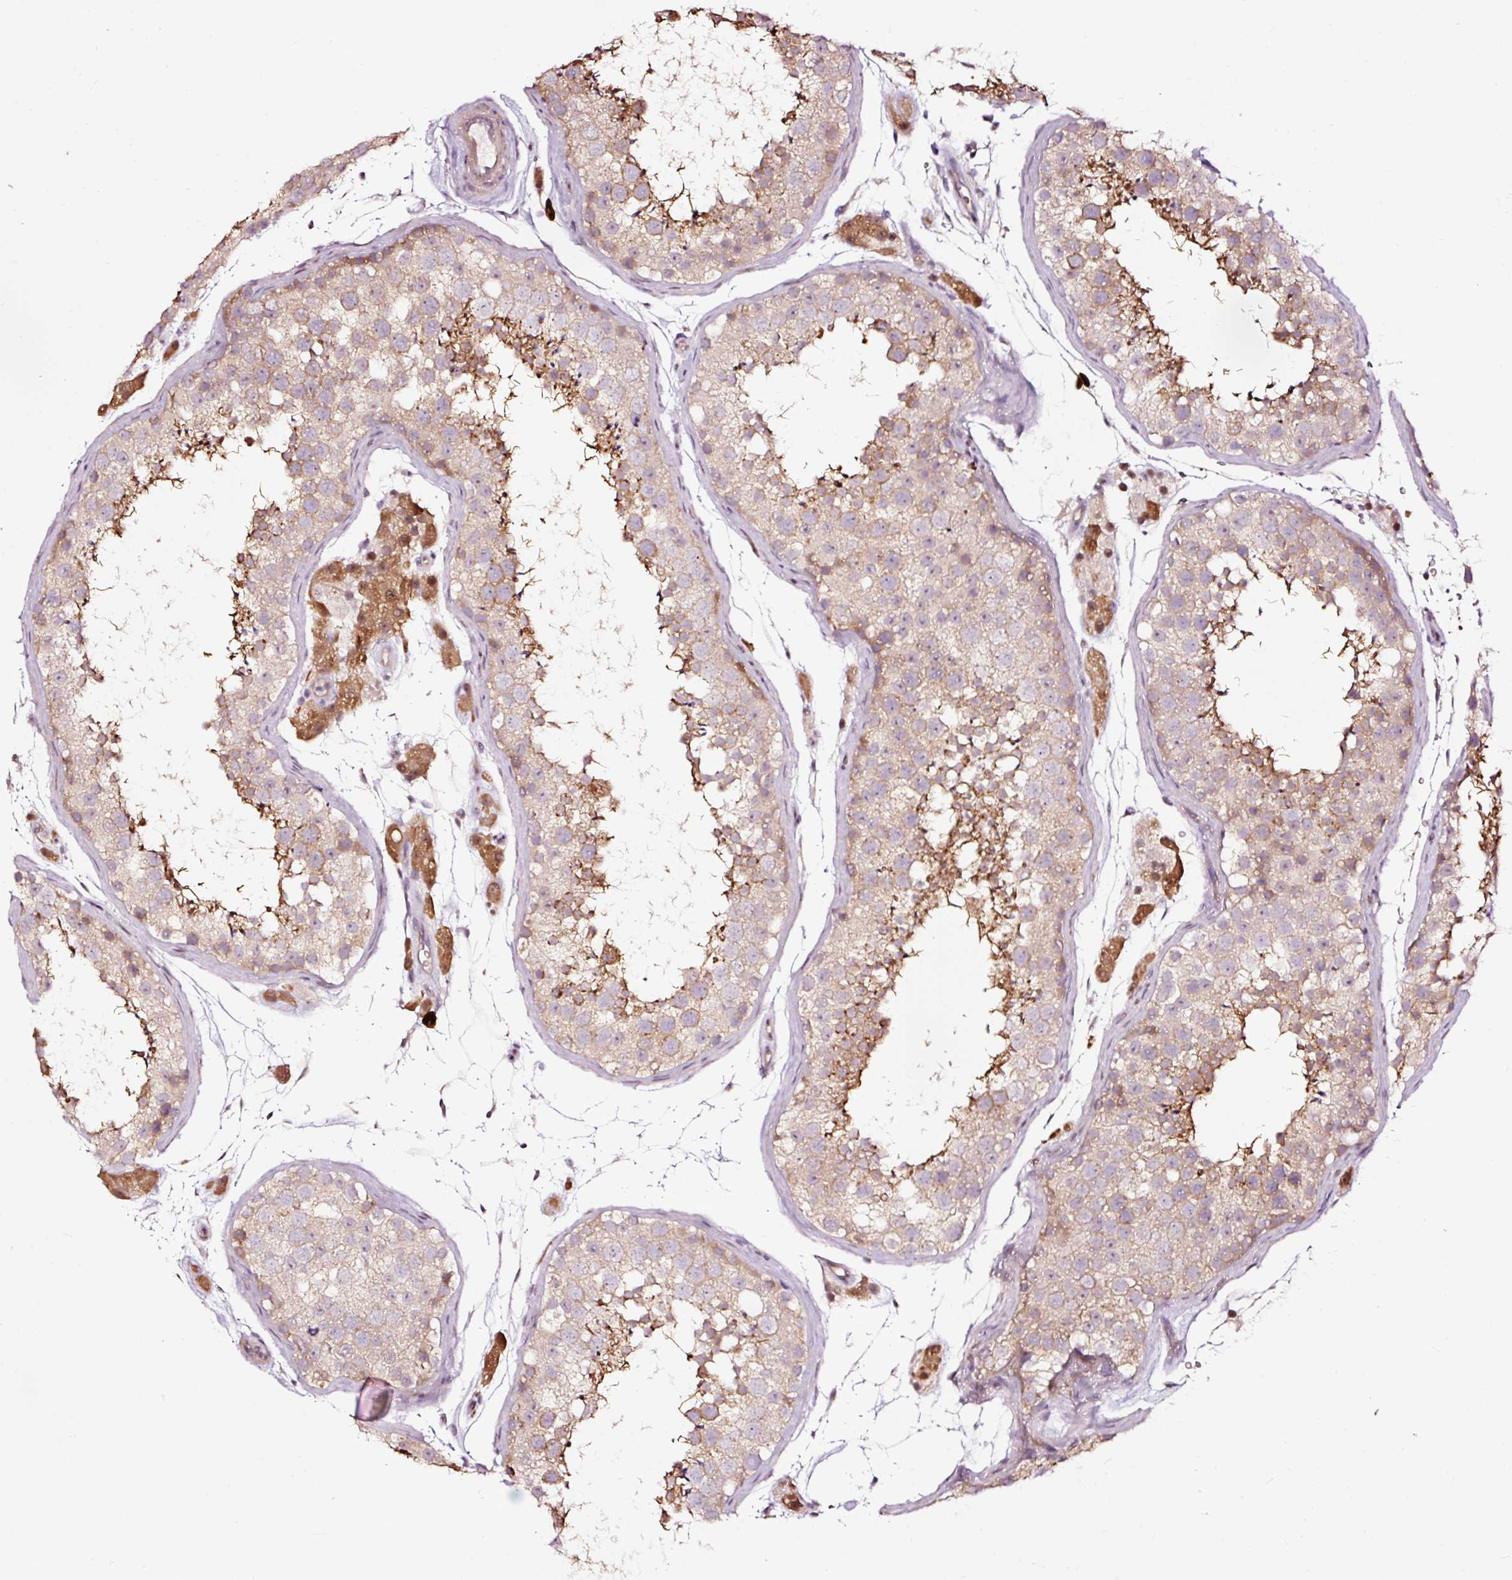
{"staining": {"intensity": "weak", "quantity": "25%-75%", "location": "cytoplasmic/membranous"}, "tissue": "testis", "cell_type": "Cells in seminiferous ducts", "image_type": "normal", "snomed": [{"axis": "morphology", "description": "Normal tissue, NOS"}, {"axis": "topography", "description": "Testis"}], "caption": "Protein analysis of normal testis displays weak cytoplasmic/membranous expression in about 25%-75% of cells in seminiferous ducts. (DAB = brown stain, brightfield microscopy at high magnification).", "gene": "UTP14A", "patient": {"sex": "male", "age": 41}}